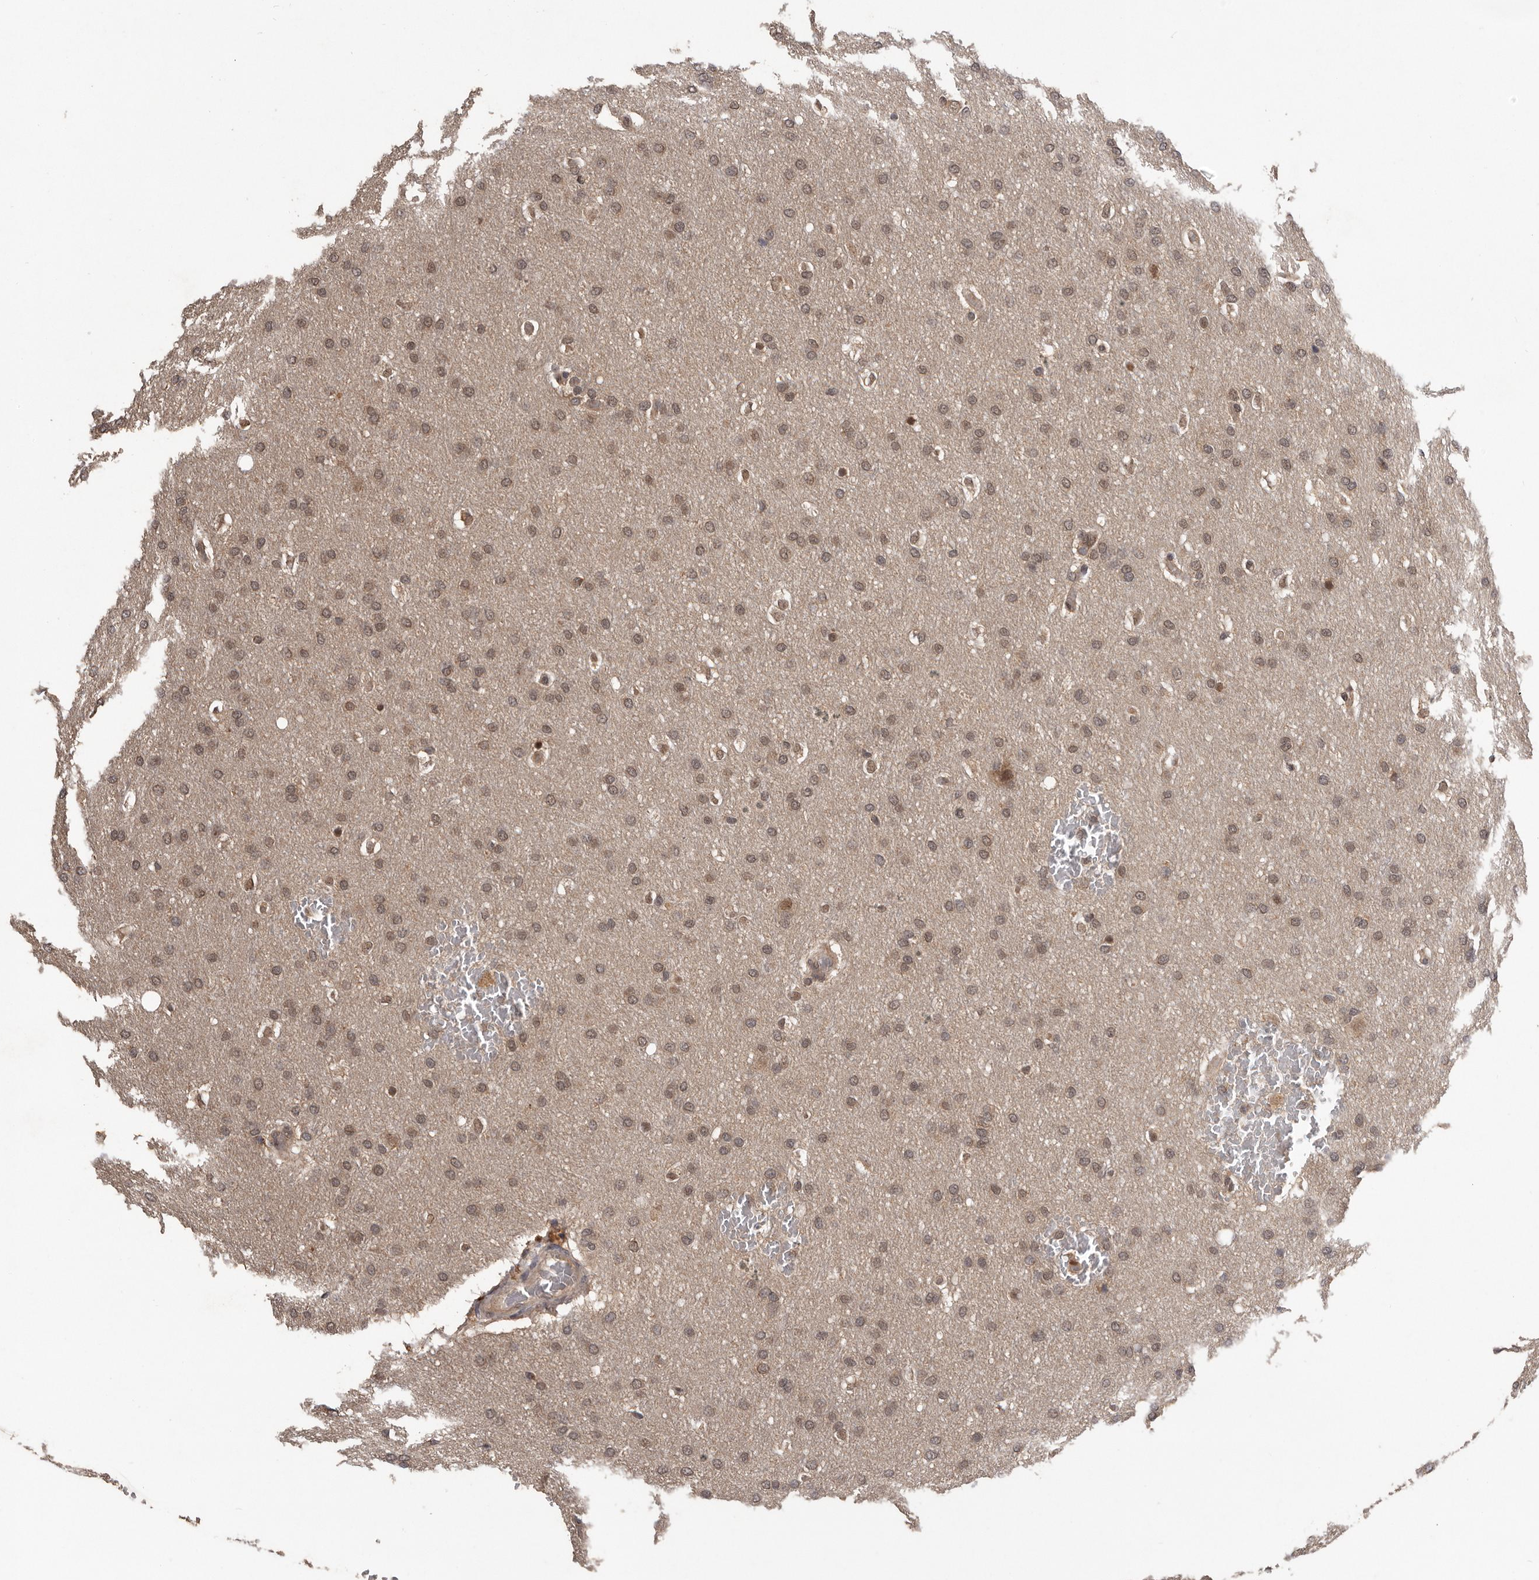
{"staining": {"intensity": "weak", "quantity": ">75%", "location": "nuclear"}, "tissue": "glioma", "cell_type": "Tumor cells", "image_type": "cancer", "snomed": [{"axis": "morphology", "description": "Glioma, malignant, Low grade"}, {"axis": "topography", "description": "Brain"}], "caption": "Human glioma stained for a protein (brown) demonstrates weak nuclear positive staining in approximately >75% of tumor cells.", "gene": "VPS37A", "patient": {"sex": "female", "age": 37}}